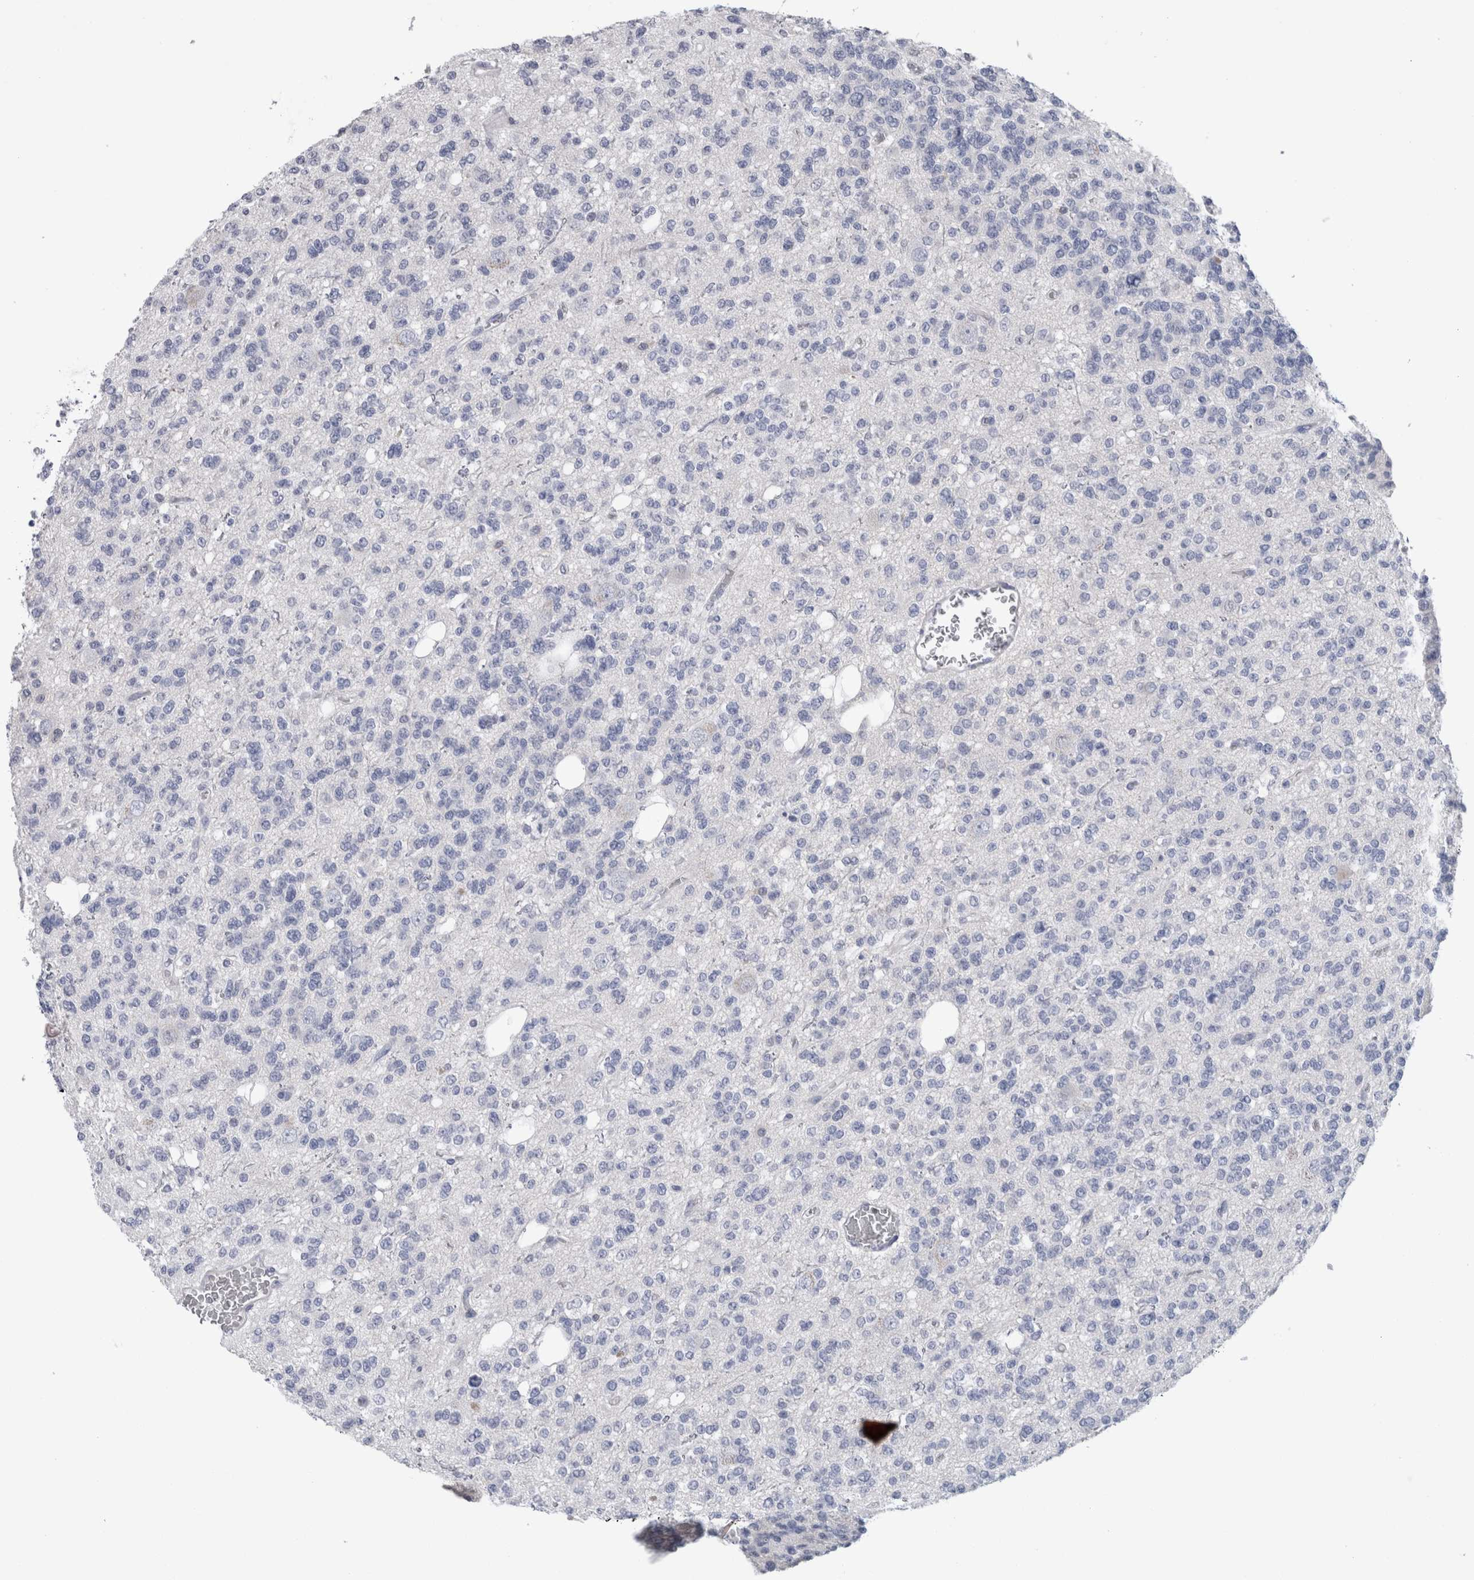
{"staining": {"intensity": "negative", "quantity": "none", "location": "none"}, "tissue": "glioma", "cell_type": "Tumor cells", "image_type": "cancer", "snomed": [{"axis": "morphology", "description": "Glioma, malignant, Low grade"}, {"axis": "topography", "description": "Brain"}], "caption": "IHC of human glioma shows no positivity in tumor cells.", "gene": "CA8", "patient": {"sex": "male", "age": 38}}